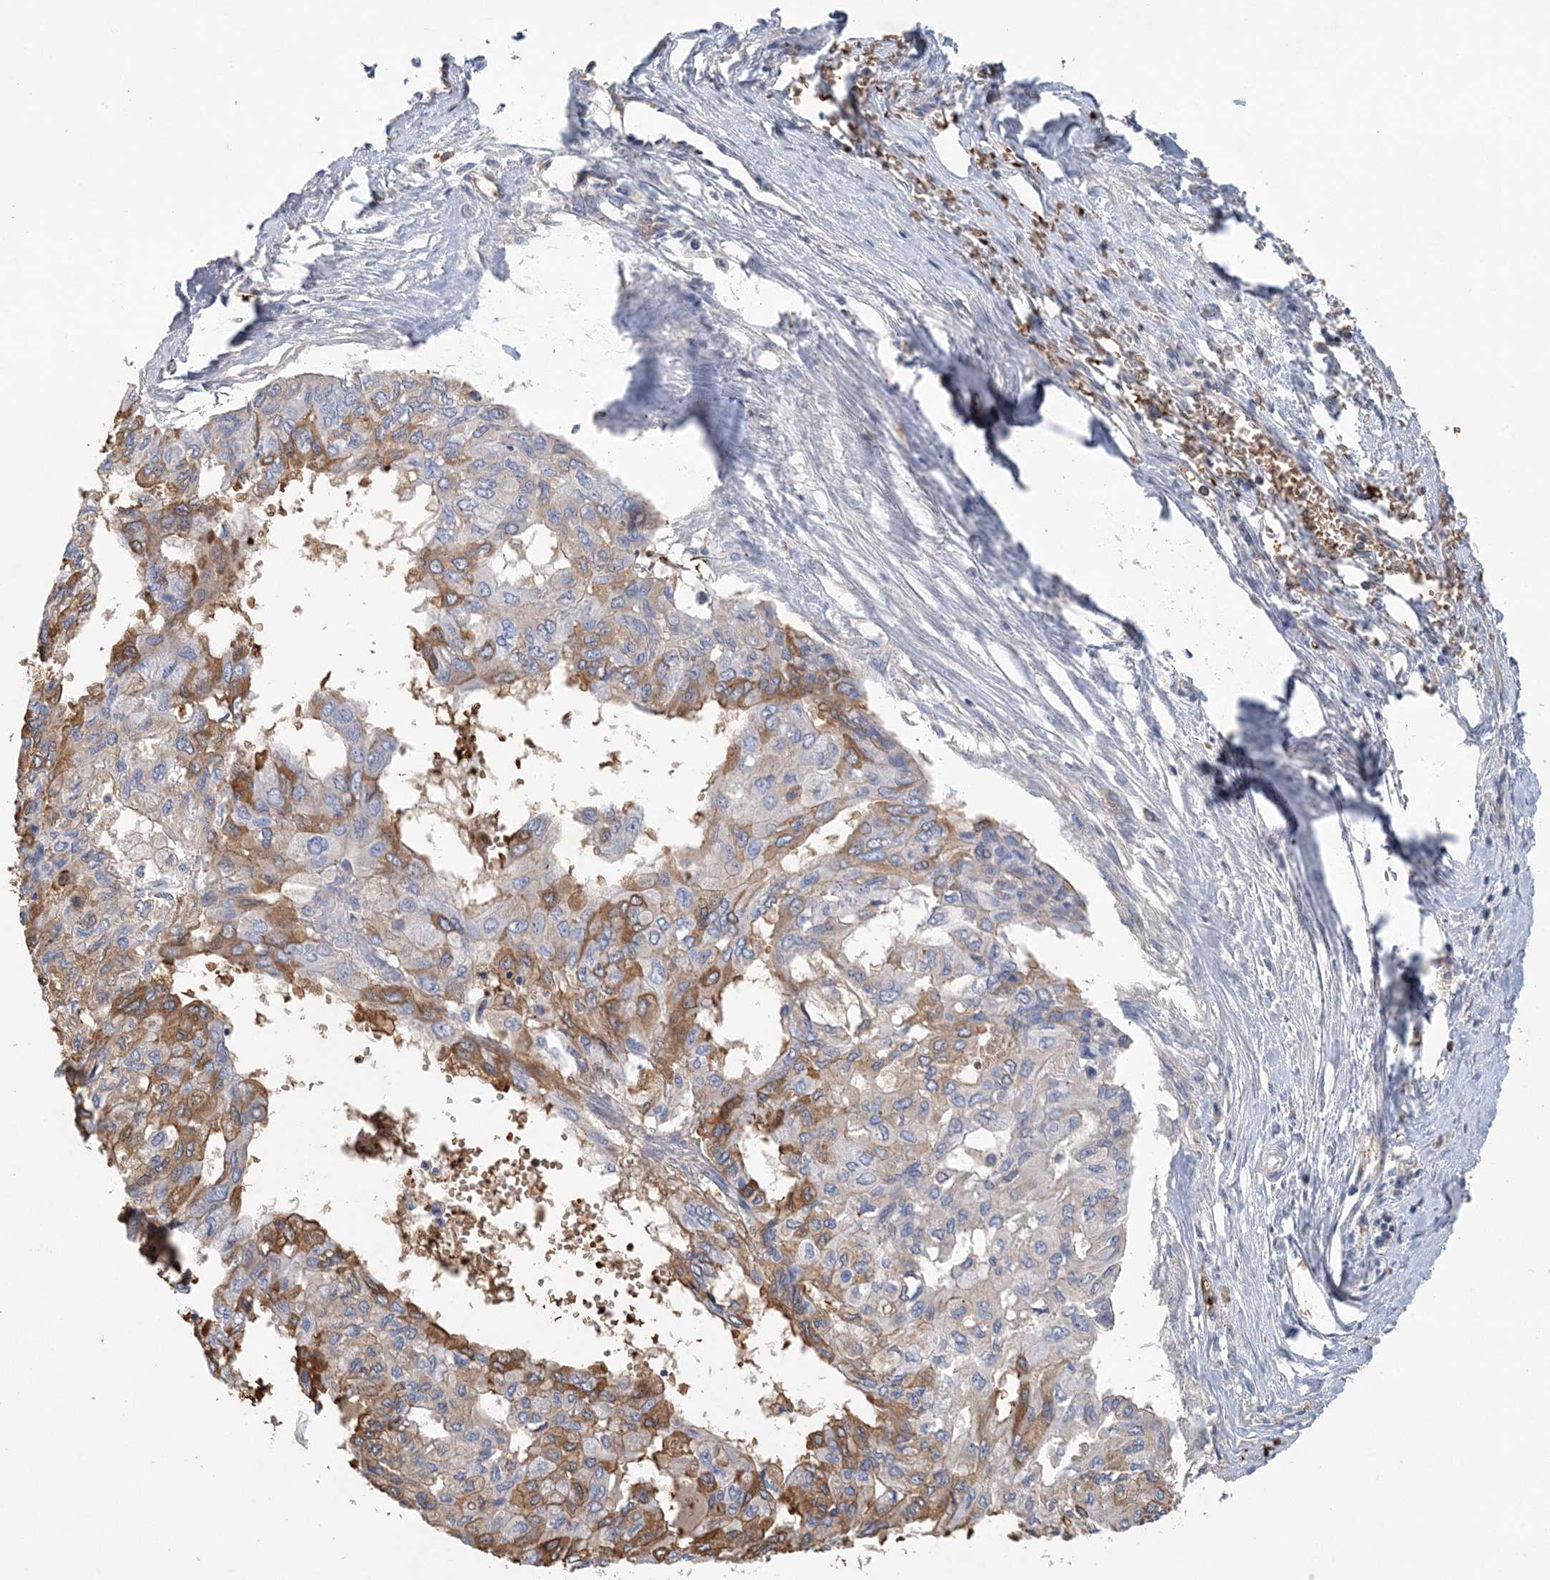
{"staining": {"intensity": "moderate", "quantity": "<25%", "location": "cytoplasmic/membranous"}, "tissue": "pancreatic cancer", "cell_type": "Tumor cells", "image_type": "cancer", "snomed": [{"axis": "morphology", "description": "Adenocarcinoma, NOS"}, {"axis": "topography", "description": "Pancreas"}], "caption": "Immunohistochemical staining of pancreatic cancer displays low levels of moderate cytoplasmic/membranous expression in about <25% of tumor cells. The staining was performed using DAB (3,3'-diaminobenzidine) to visualize the protein expression in brown, while the nuclei were stained in blue with hematoxylin (Magnification: 20x).", "gene": "HBD", "patient": {"sex": "male", "age": 51}}